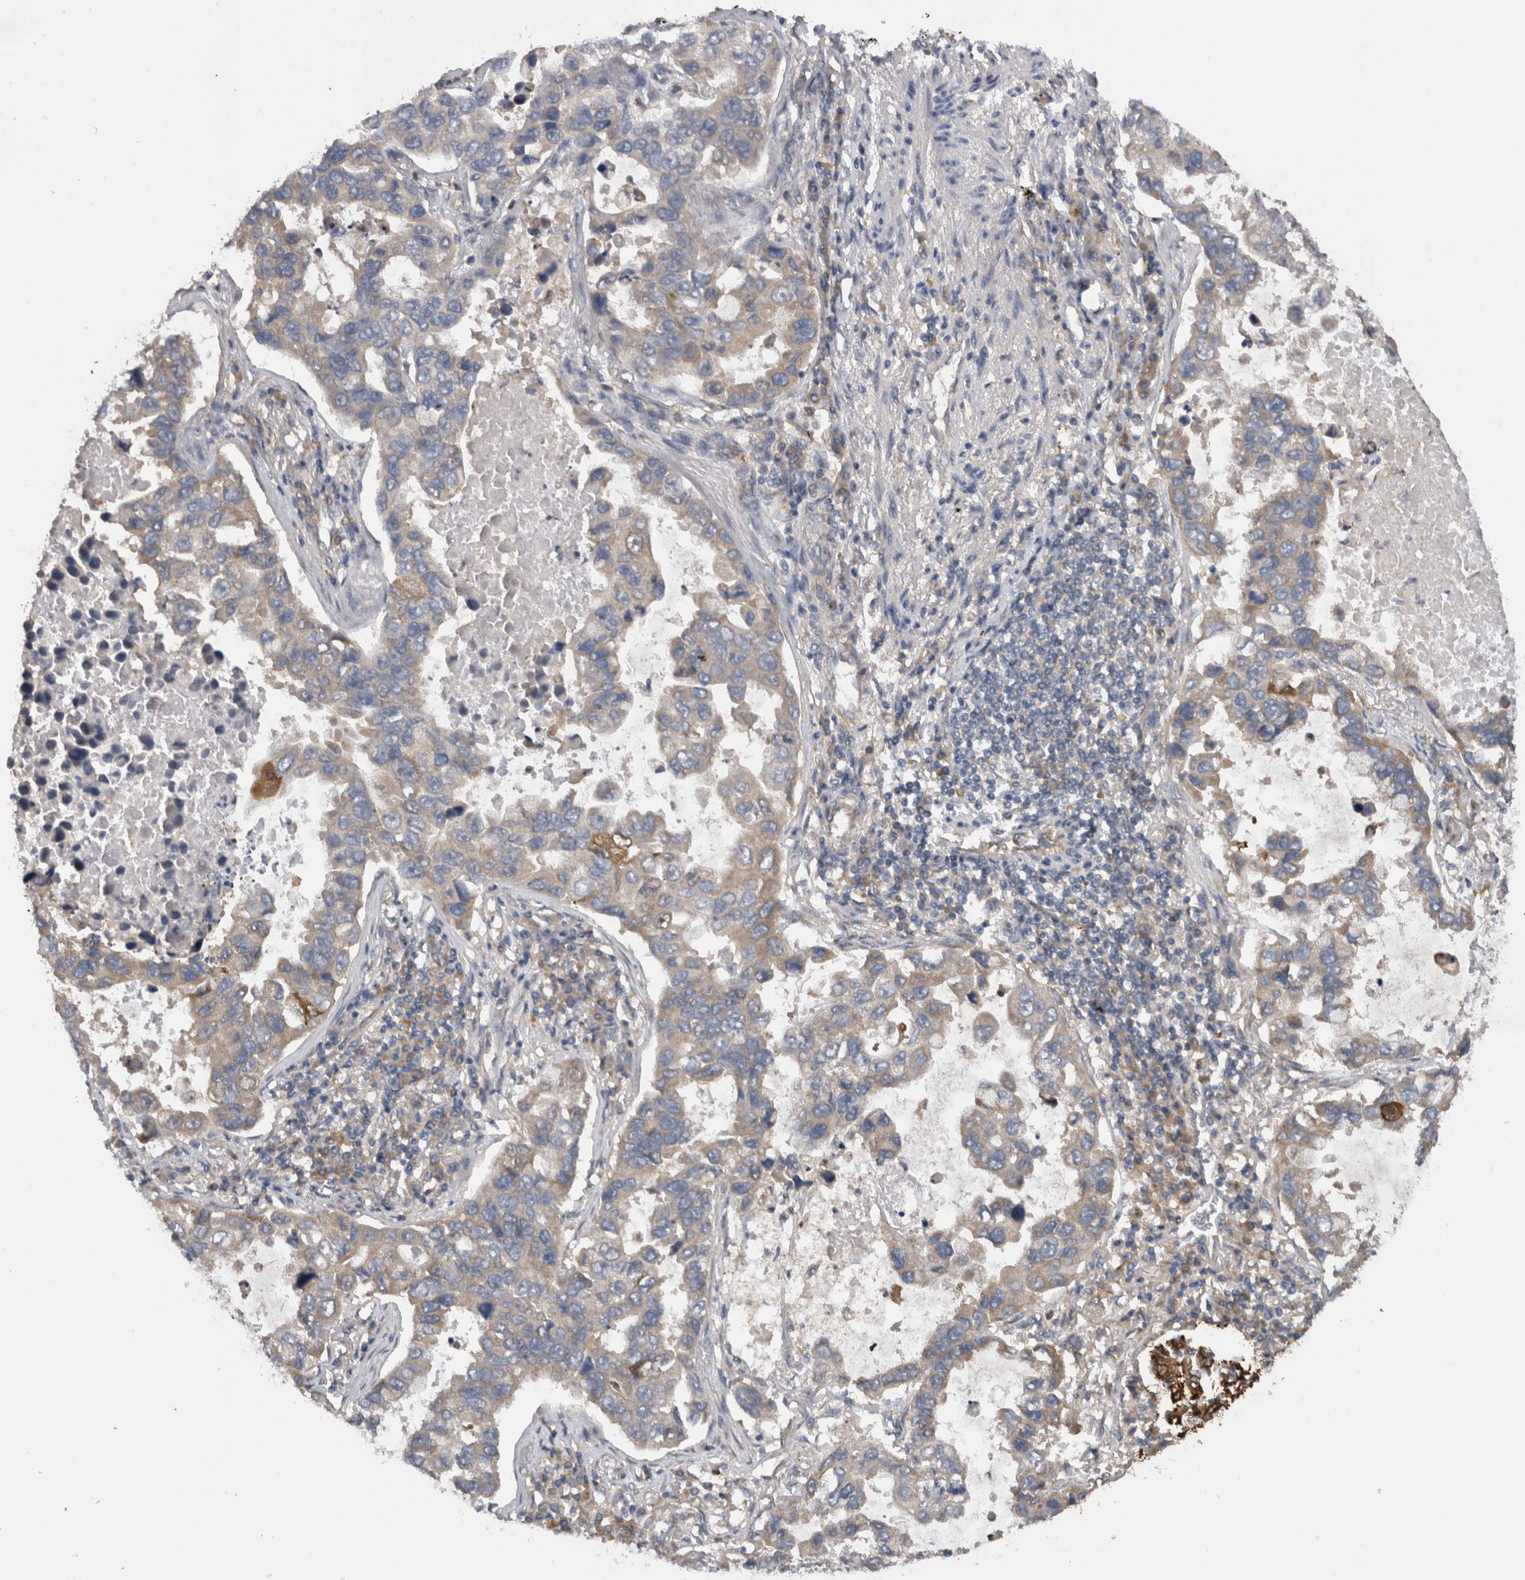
{"staining": {"intensity": "weak", "quantity": "<25%", "location": "cytoplasmic/membranous"}, "tissue": "lung cancer", "cell_type": "Tumor cells", "image_type": "cancer", "snomed": [{"axis": "morphology", "description": "Adenocarcinoma, NOS"}, {"axis": "topography", "description": "Lung"}], "caption": "IHC of lung cancer (adenocarcinoma) demonstrates no expression in tumor cells.", "gene": "TMED7", "patient": {"sex": "male", "age": 64}}